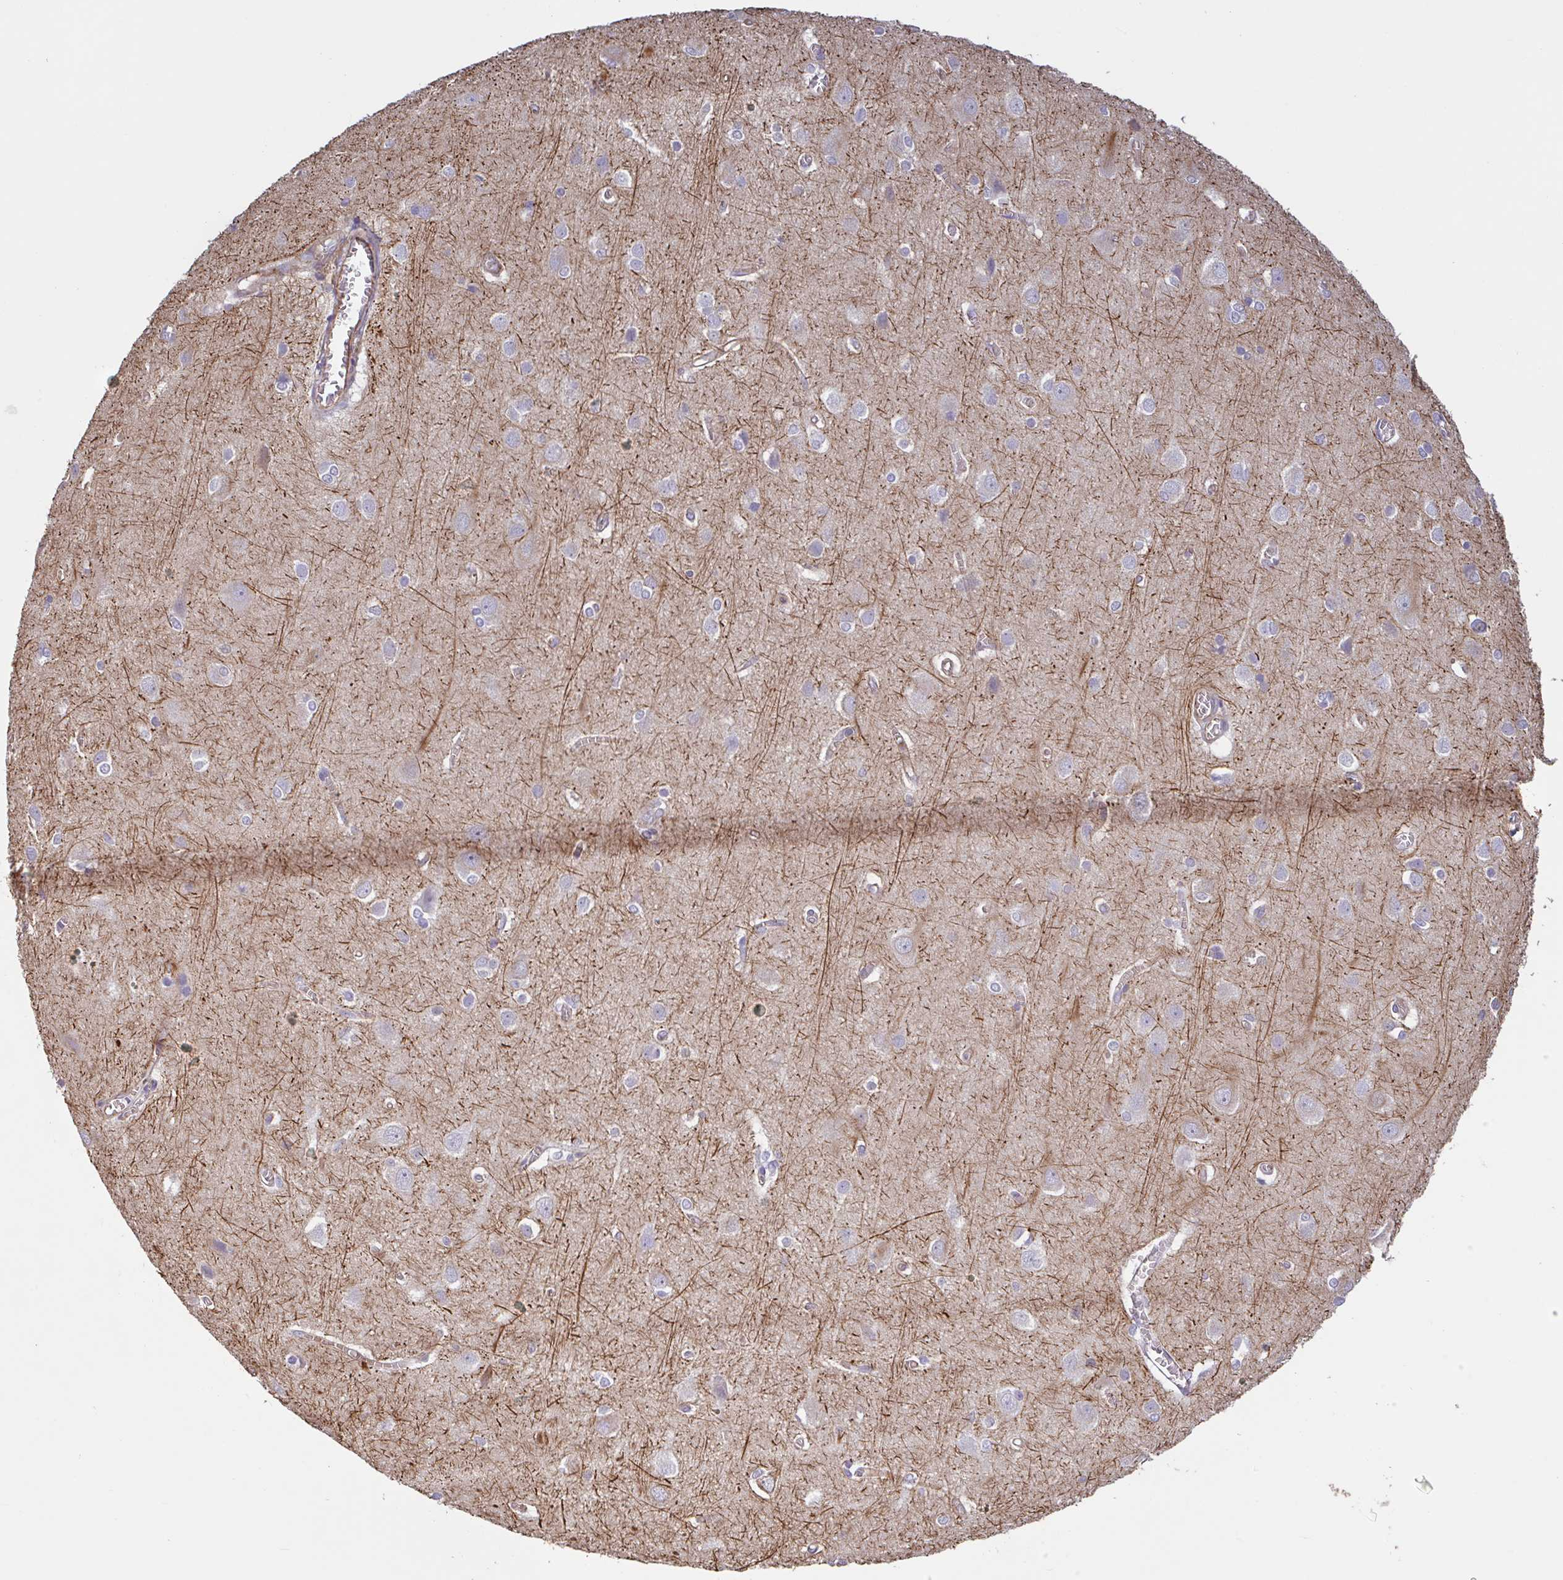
{"staining": {"intensity": "negative", "quantity": "none", "location": "none"}, "tissue": "cerebral cortex", "cell_type": "Endothelial cells", "image_type": "normal", "snomed": [{"axis": "morphology", "description": "Normal tissue, NOS"}, {"axis": "topography", "description": "Cerebral cortex"}], "caption": "IHC histopathology image of benign human cerebral cortex stained for a protein (brown), which reveals no expression in endothelial cells. Nuclei are stained in blue.", "gene": "ZNF790", "patient": {"sex": "male", "age": 37}}